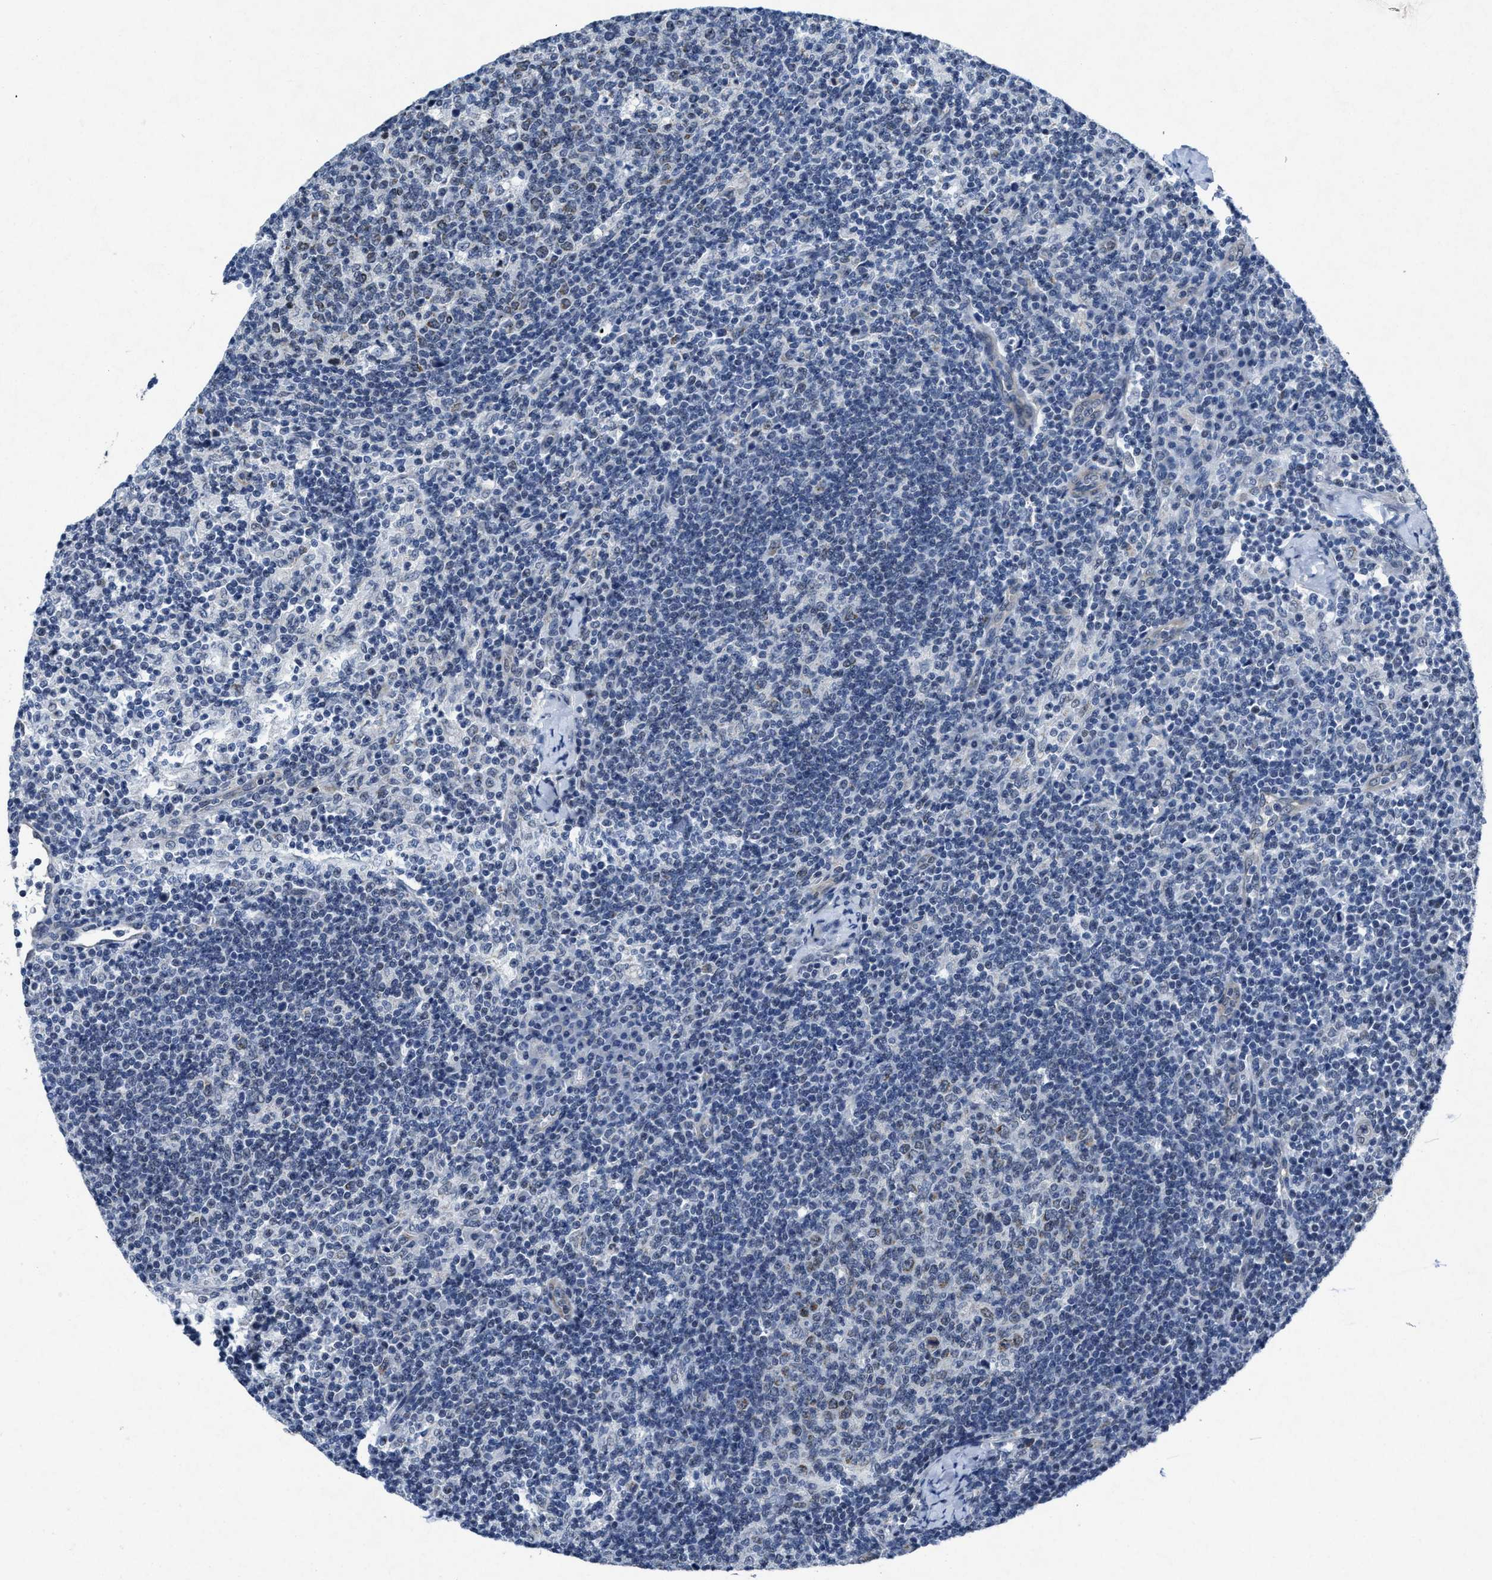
{"staining": {"intensity": "negative", "quantity": "none", "location": "none"}, "tissue": "lymph node", "cell_type": "Germinal center cells", "image_type": "normal", "snomed": [{"axis": "morphology", "description": "Normal tissue, NOS"}, {"axis": "morphology", "description": "Inflammation, NOS"}, {"axis": "topography", "description": "Lymph node"}], "caption": "An IHC micrograph of unremarkable lymph node is shown. There is no staining in germinal center cells of lymph node. The staining was performed using DAB to visualize the protein expression in brown, while the nuclei were stained in blue with hematoxylin (Magnification: 20x).", "gene": "ID3", "patient": {"sex": "male", "age": 55}}